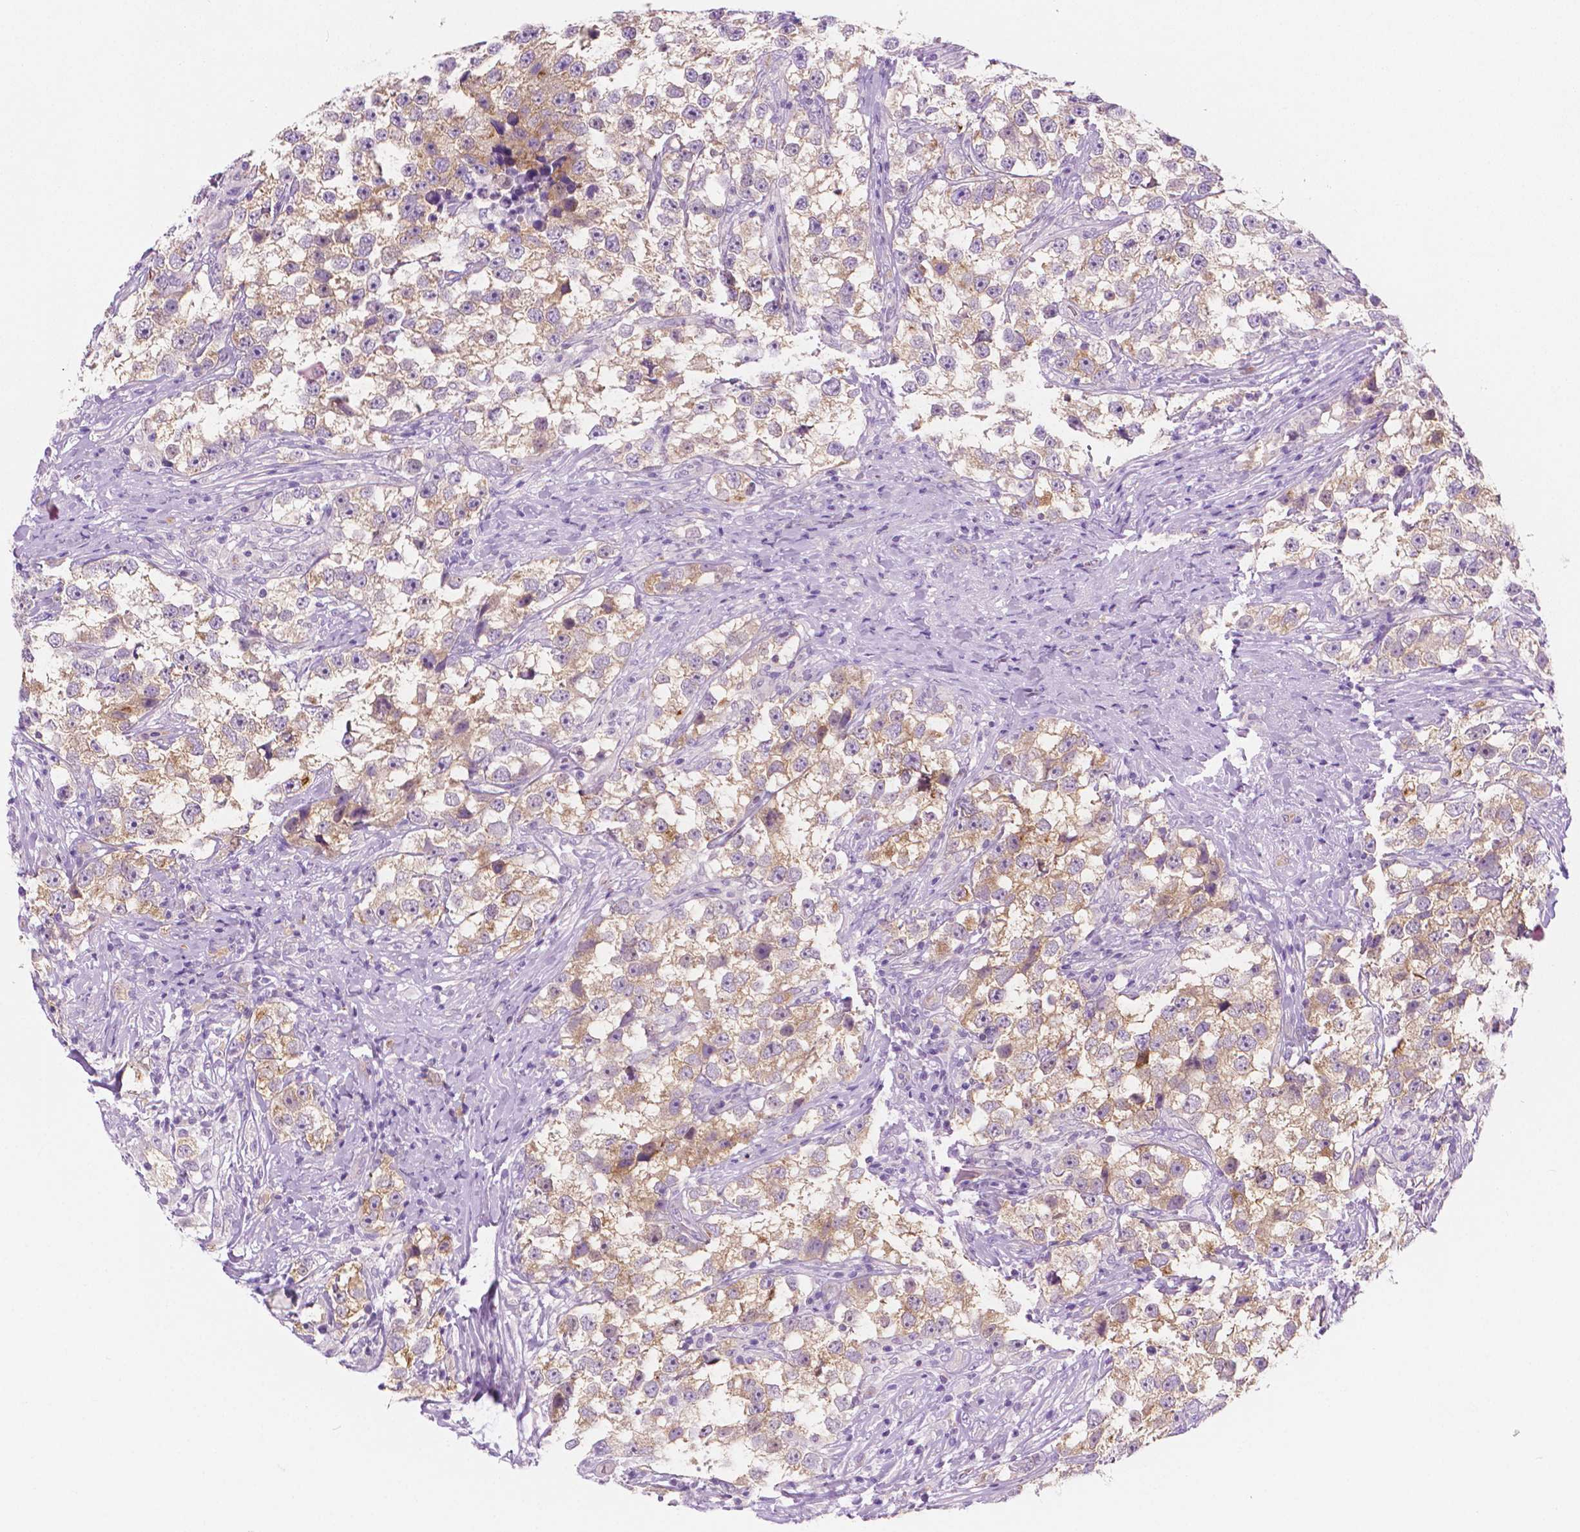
{"staining": {"intensity": "weak", "quantity": ">75%", "location": "cytoplasmic/membranous"}, "tissue": "testis cancer", "cell_type": "Tumor cells", "image_type": "cancer", "snomed": [{"axis": "morphology", "description": "Seminoma, NOS"}, {"axis": "topography", "description": "Testis"}], "caption": "Immunohistochemical staining of human seminoma (testis) exhibits low levels of weak cytoplasmic/membranous protein expression in about >75% of tumor cells.", "gene": "EPPK1", "patient": {"sex": "male", "age": 46}}